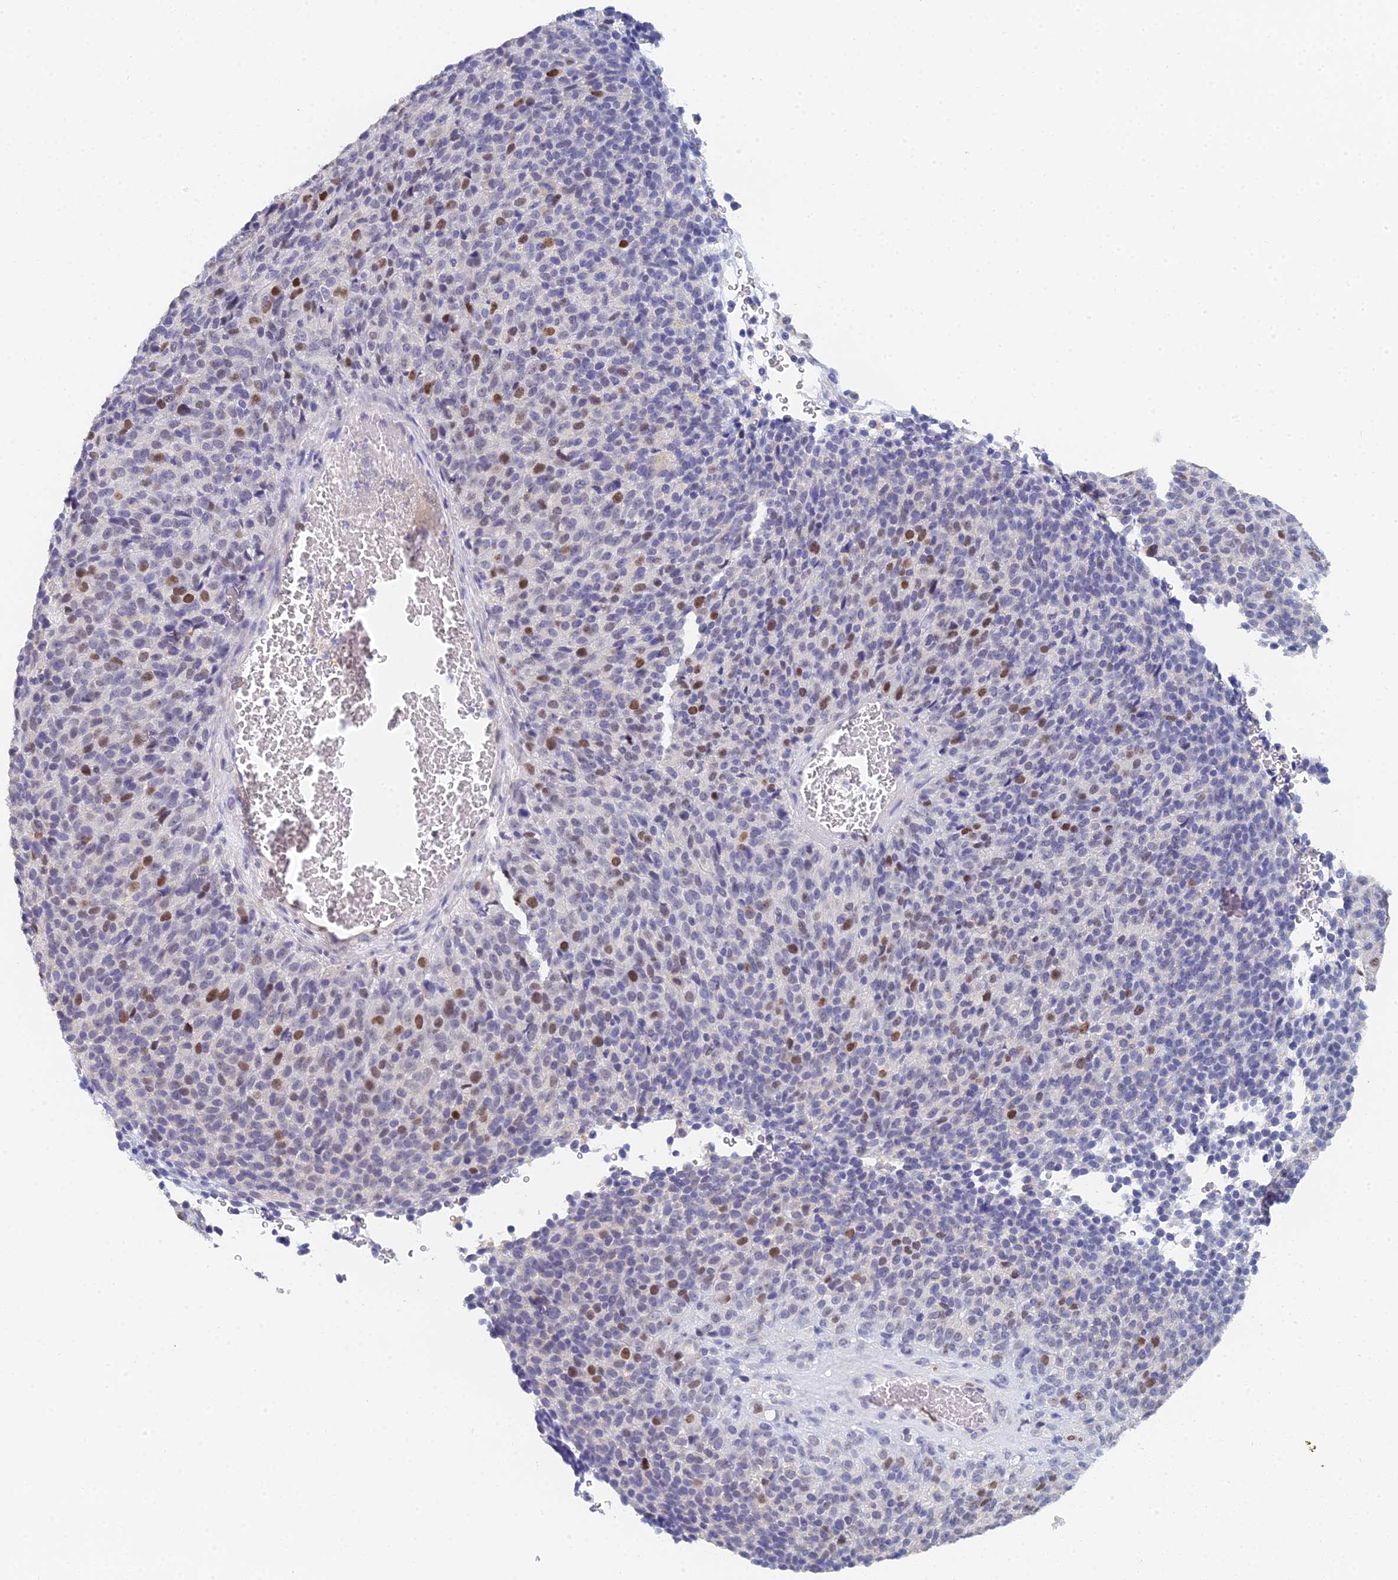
{"staining": {"intensity": "strong", "quantity": "<25%", "location": "nuclear"}, "tissue": "melanoma", "cell_type": "Tumor cells", "image_type": "cancer", "snomed": [{"axis": "morphology", "description": "Malignant melanoma, Metastatic site"}, {"axis": "topography", "description": "Brain"}], "caption": "Brown immunohistochemical staining in malignant melanoma (metastatic site) demonstrates strong nuclear staining in approximately <25% of tumor cells.", "gene": "MCM2", "patient": {"sex": "female", "age": 56}}